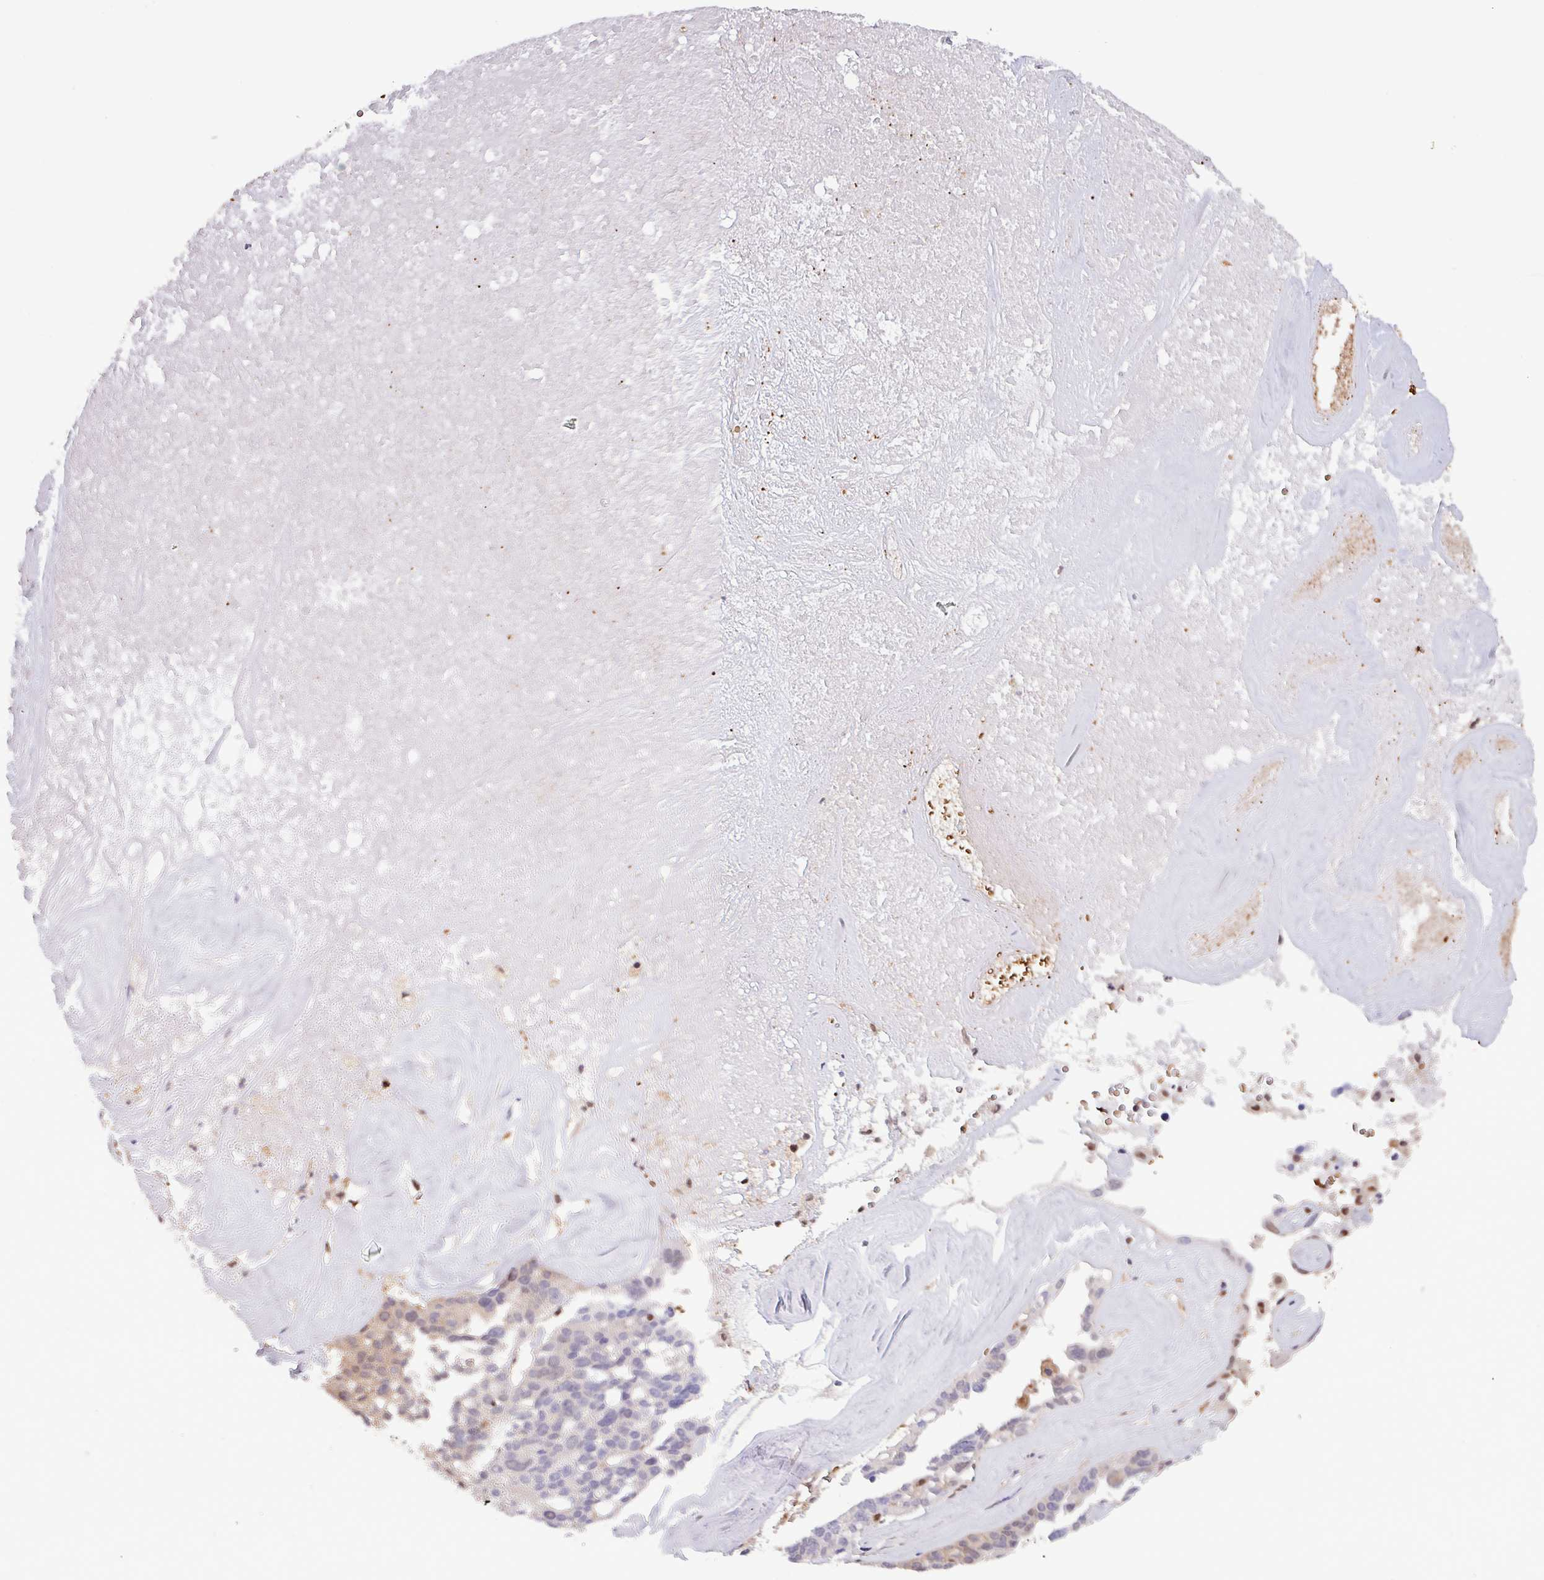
{"staining": {"intensity": "negative", "quantity": "none", "location": "none"}, "tissue": "ovarian cancer", "cell_type": "Tumor cells", "image_type": "cancer", "snomed": [{"axis": "morphology", "description": "Cystadenocarcinoma, serous, NOS"}, {"axis": "topography", "description": "Ovary"}], "caption": "Protein analysis of ovarian cancer (serous cystadenocarcinoma) exhibits no significant expression in tumor cells.", "gene": "PSMB8", "patient": {"sex": "female", "age": 59}}